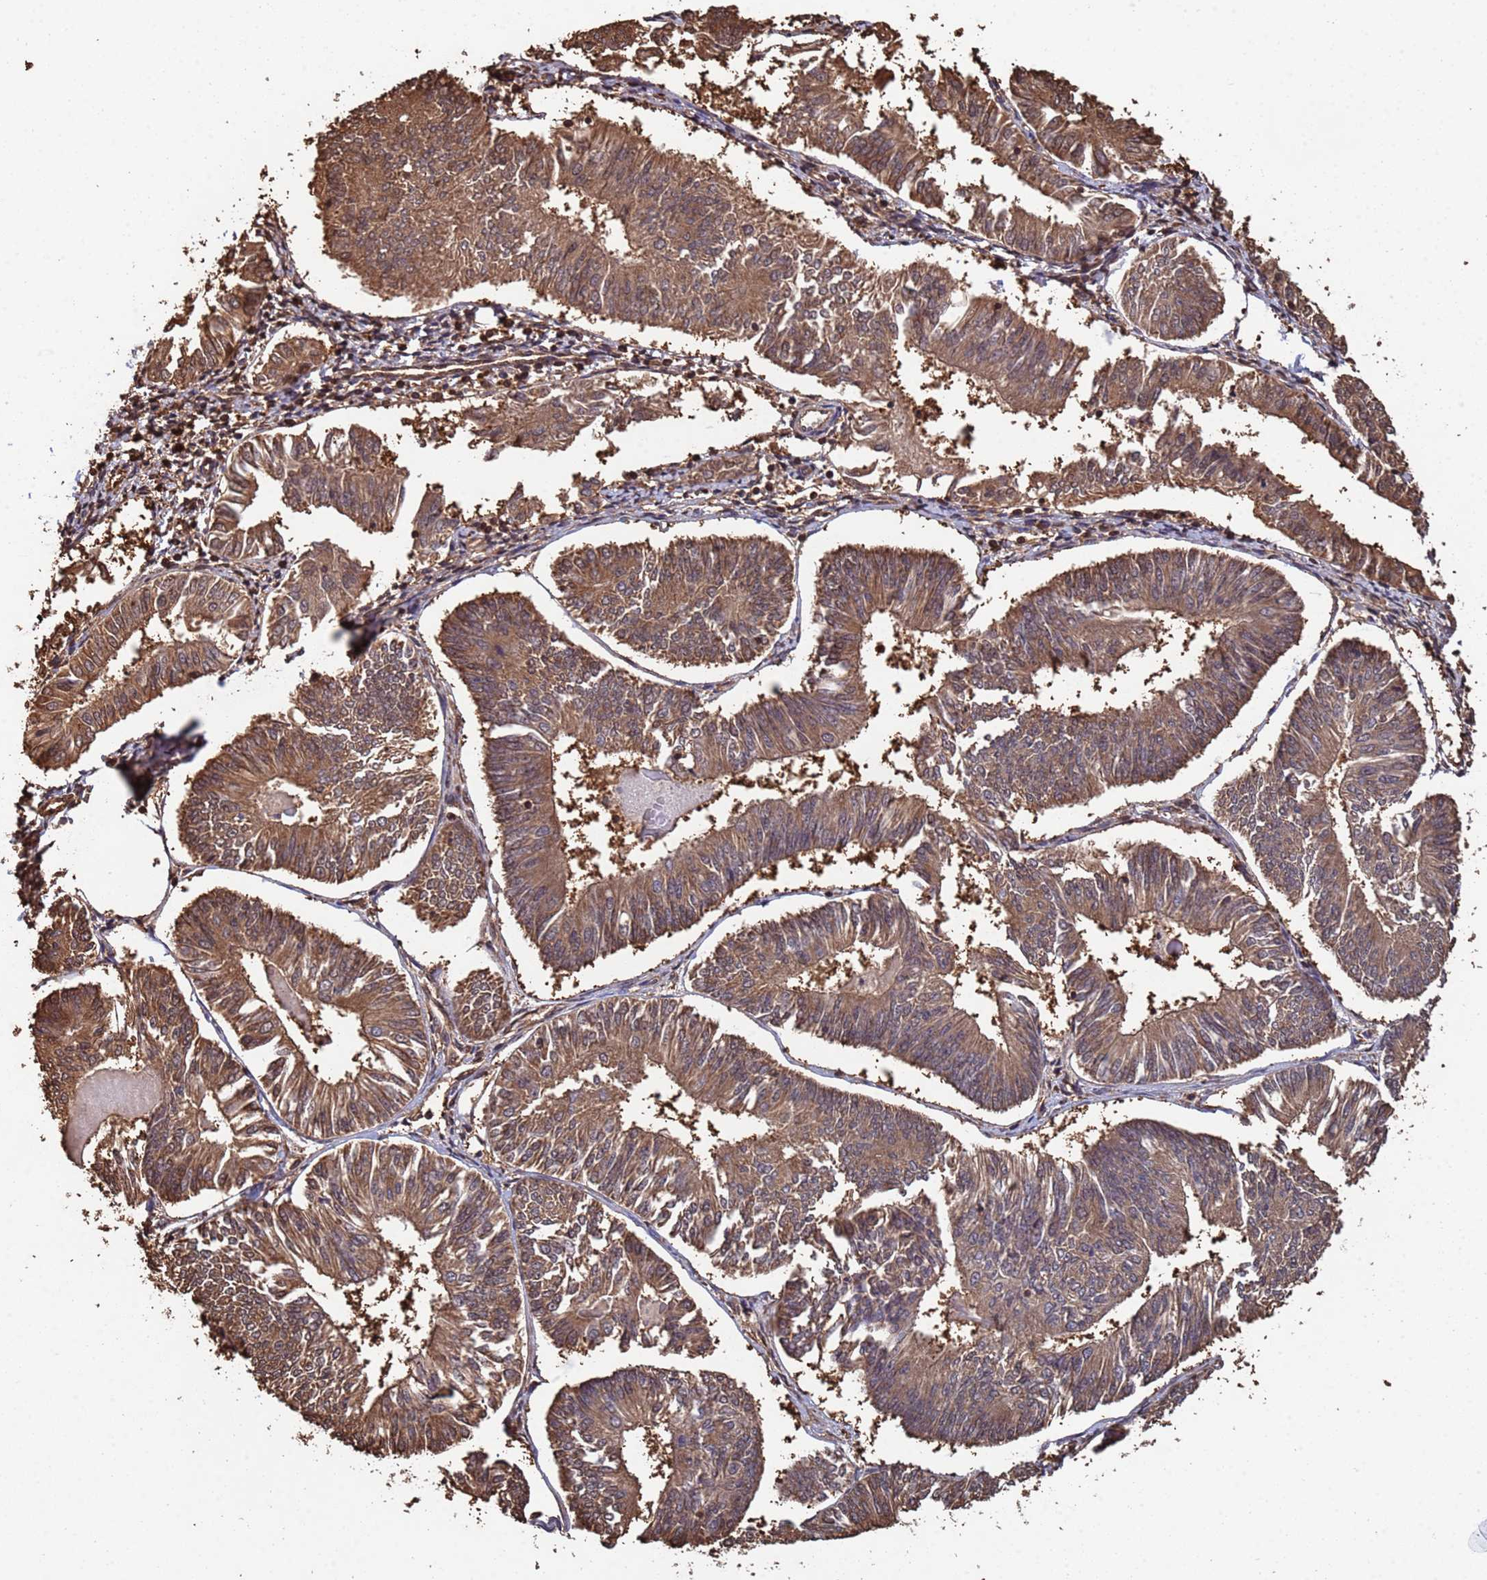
{"staining": {"intensity": "moderate", "quantity": ">75%", "location": "cytoplasmic/membranous"}, "tissue": "endometrial cancer", "cell_type": "Tumor cells", "image_type": "cancer", "snomed": [{"axis": "morphology", "description": "Adenocarcinoma, NOS"}, {"axis": "topography", "description": "Endometrium"}], "caption": "A medium amount of moderate cytoplasmic/membranous positivity is identified in about >75% of tumor cells in endometrial cancer tissue.", "gene": "SUMO4", "patient": {"sex": "female", "age": 58}}